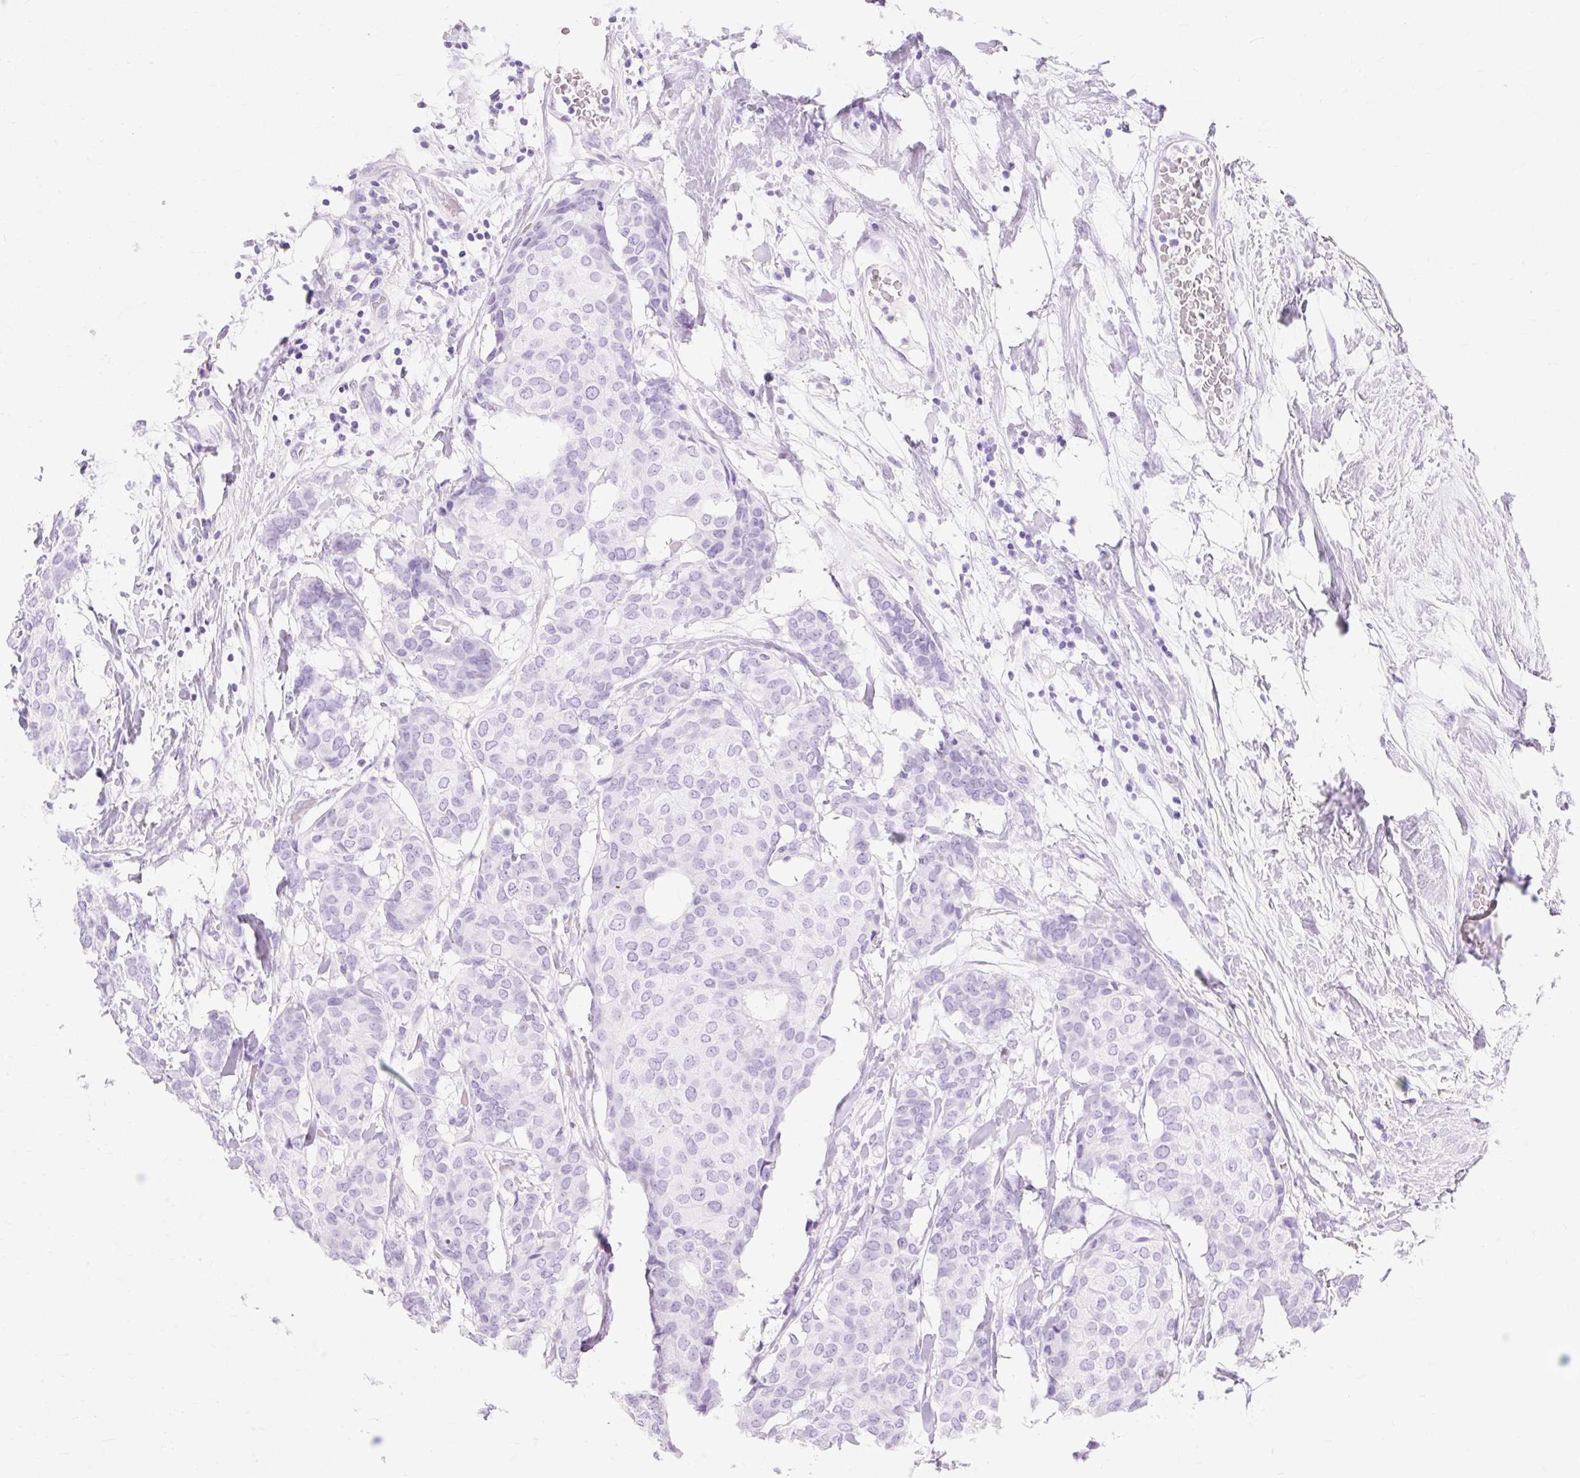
{"staining": {"intensity": "negative", "quantity": "none", "location": "none"}, "tissue": "breast cancer", "cell_type": "Tumor cells", "image_type": "cancer", "snomed": [{"axis": "morphology", "description": "Duct carcinoma"}, {"axis": "topography", "description": "Breast"}], "caption": "Immunohistochemistry (IHC) of breast cancer demonstrates no expression in tumor cells.", "gene": "MBP", "patient": {"sex": "female", "age": 75}}